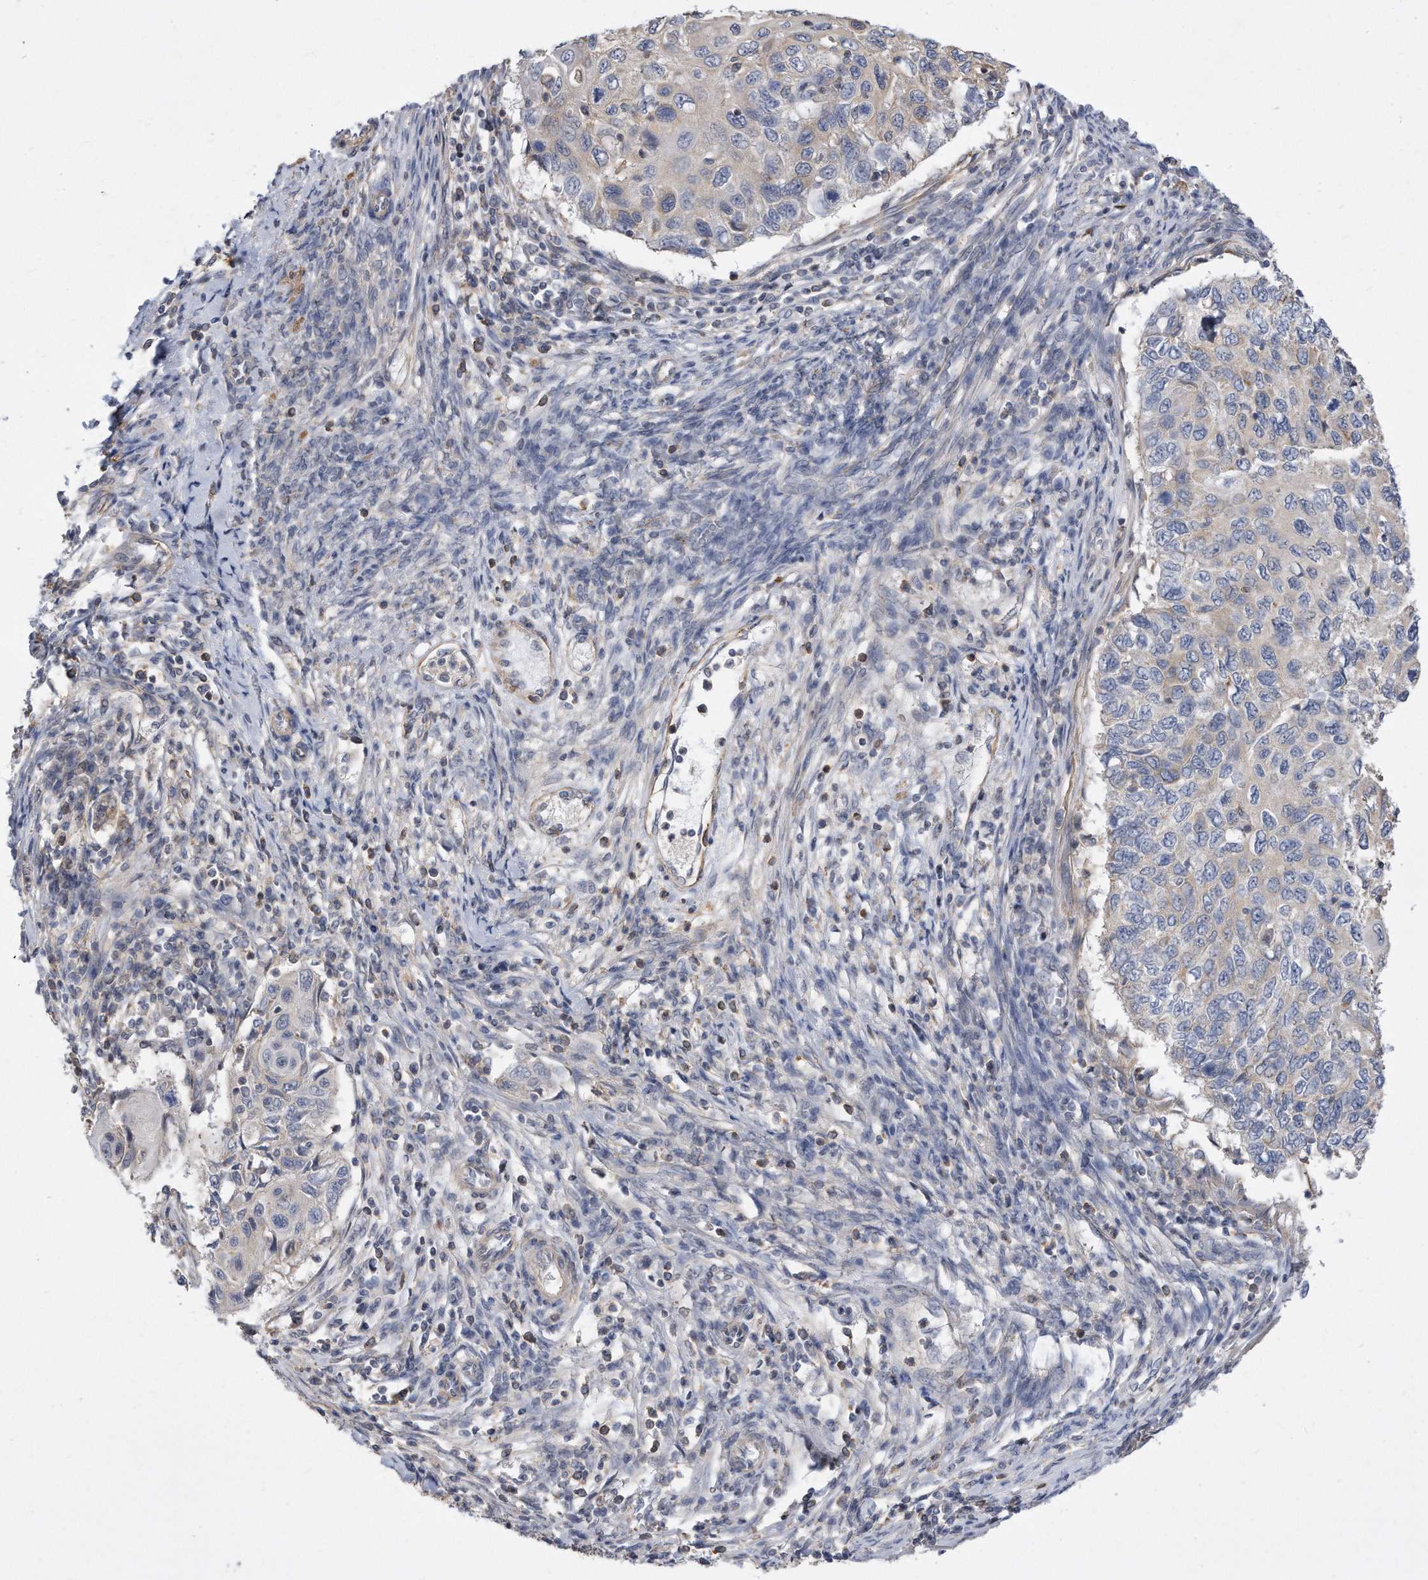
{"staining": {"intensity": "negative", "quantity": "none", "location": "none"}, "tissue": "cervical cancer", "cell_type": "Tumor cells", "image_type": "cancer", "snomed": [{"axis": "morphology", "description": "Squamous cell carcinoma, NOS"}, {"axis": "topography", "description": "Cervix"}], "caption": "Tumor cells are negative for protein expression in human cervical squamous cell carcinoma.", "gene": "TCP1", "patient": {"sex": "female", "age": 70}}